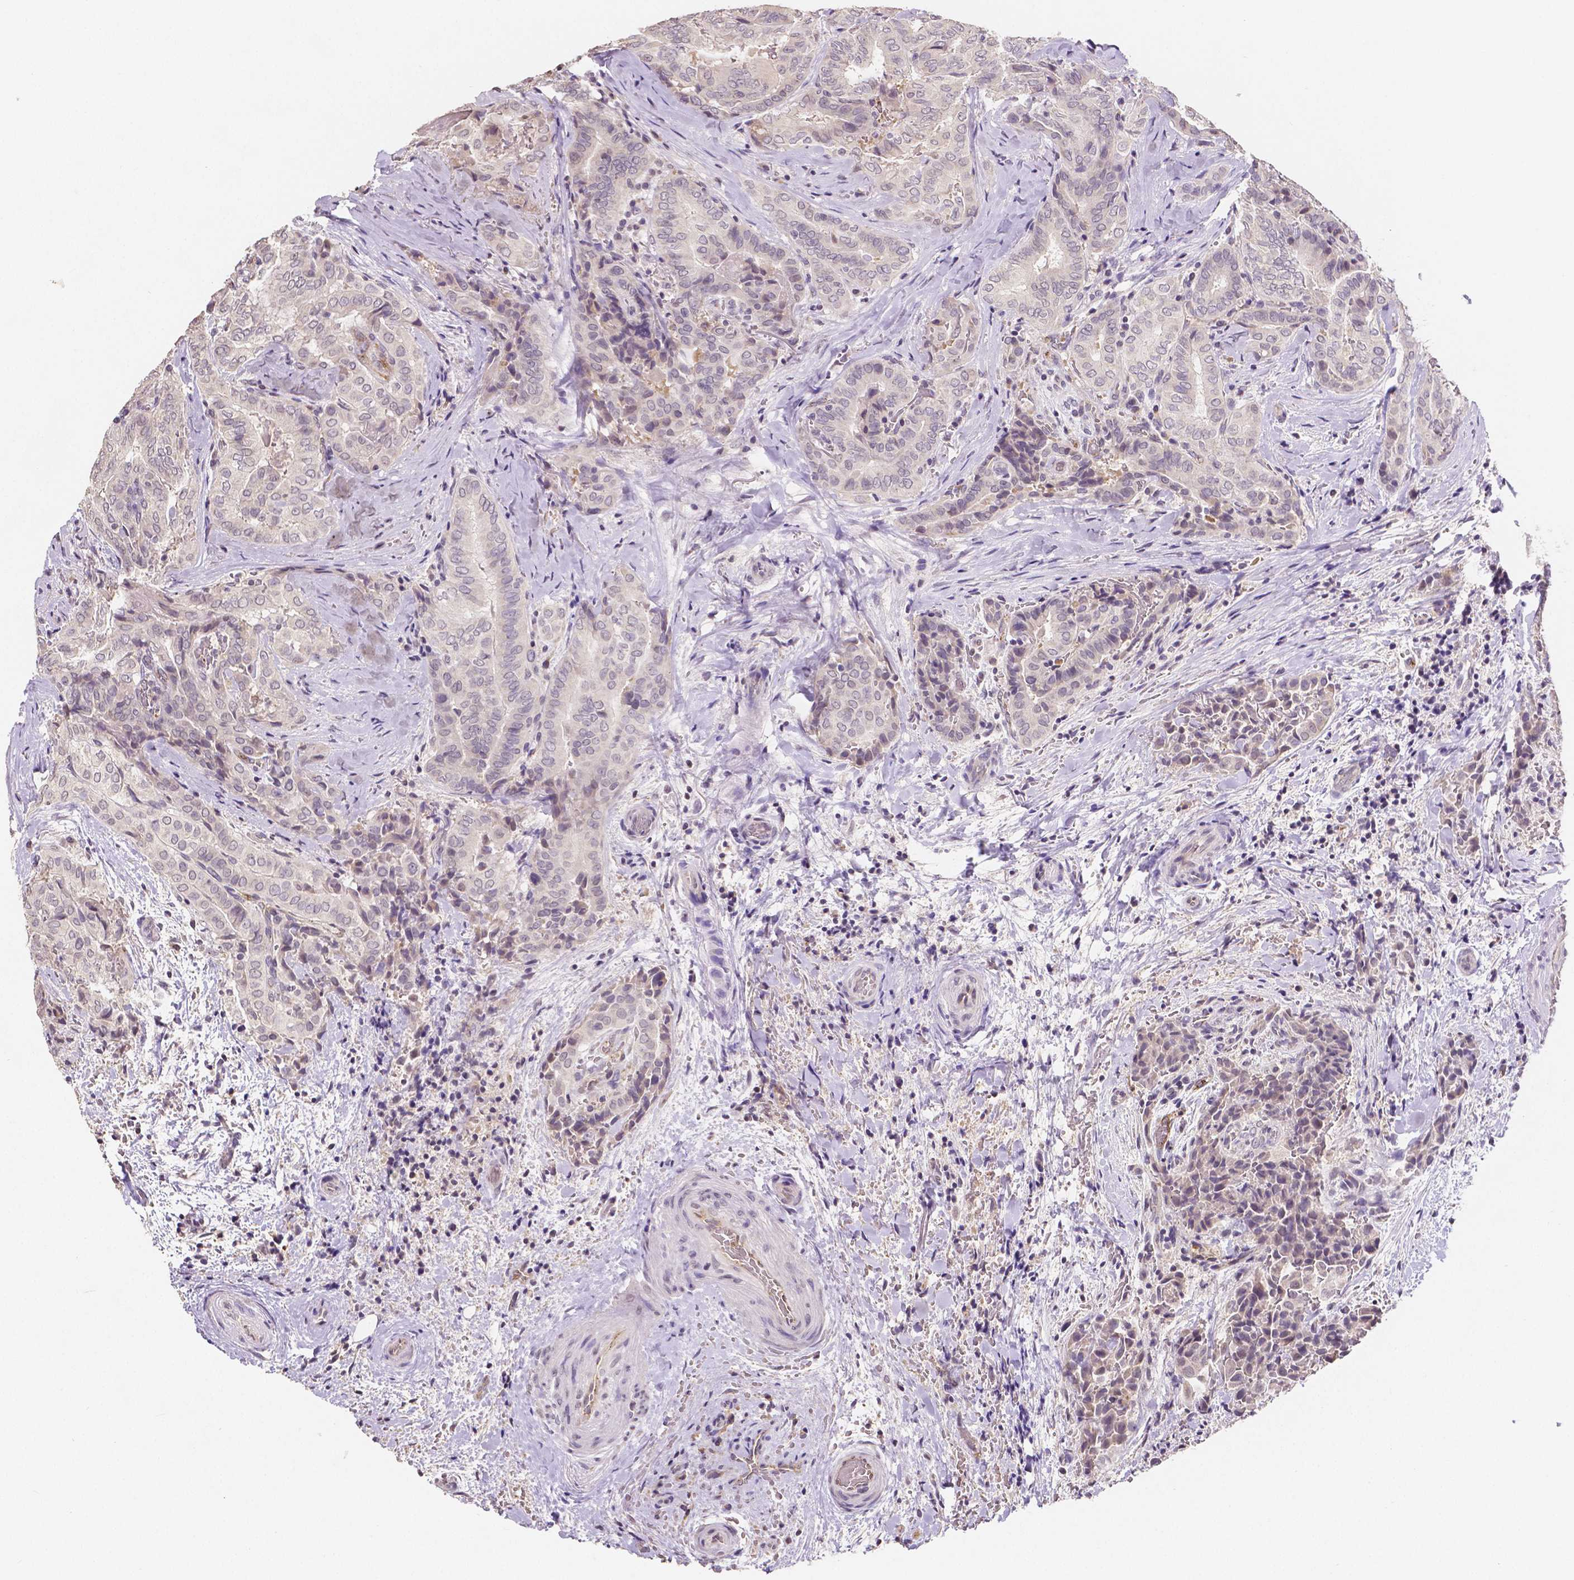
{"staining": {"intensity": "negative", "quantity": "none", "location": "none"}, "tissue": "thyroid cancer", "cell_type": "Tumor cells", "image_type": "cancer", "snomed": [{"axis": "morphology", "description": "Papillary adenocarcinoma, NOS"}, {"axis": "topography", "description": "Thyroid gland"}], "caption": "This is a micrograph of immunohistochemistry (IHC) staining of thyroid cancer (papillary adenocarcinoma), which shows no positivity in tumor cells.", "gene": "ELAVL2", "patient": {"sex": "female", "age": 61}}